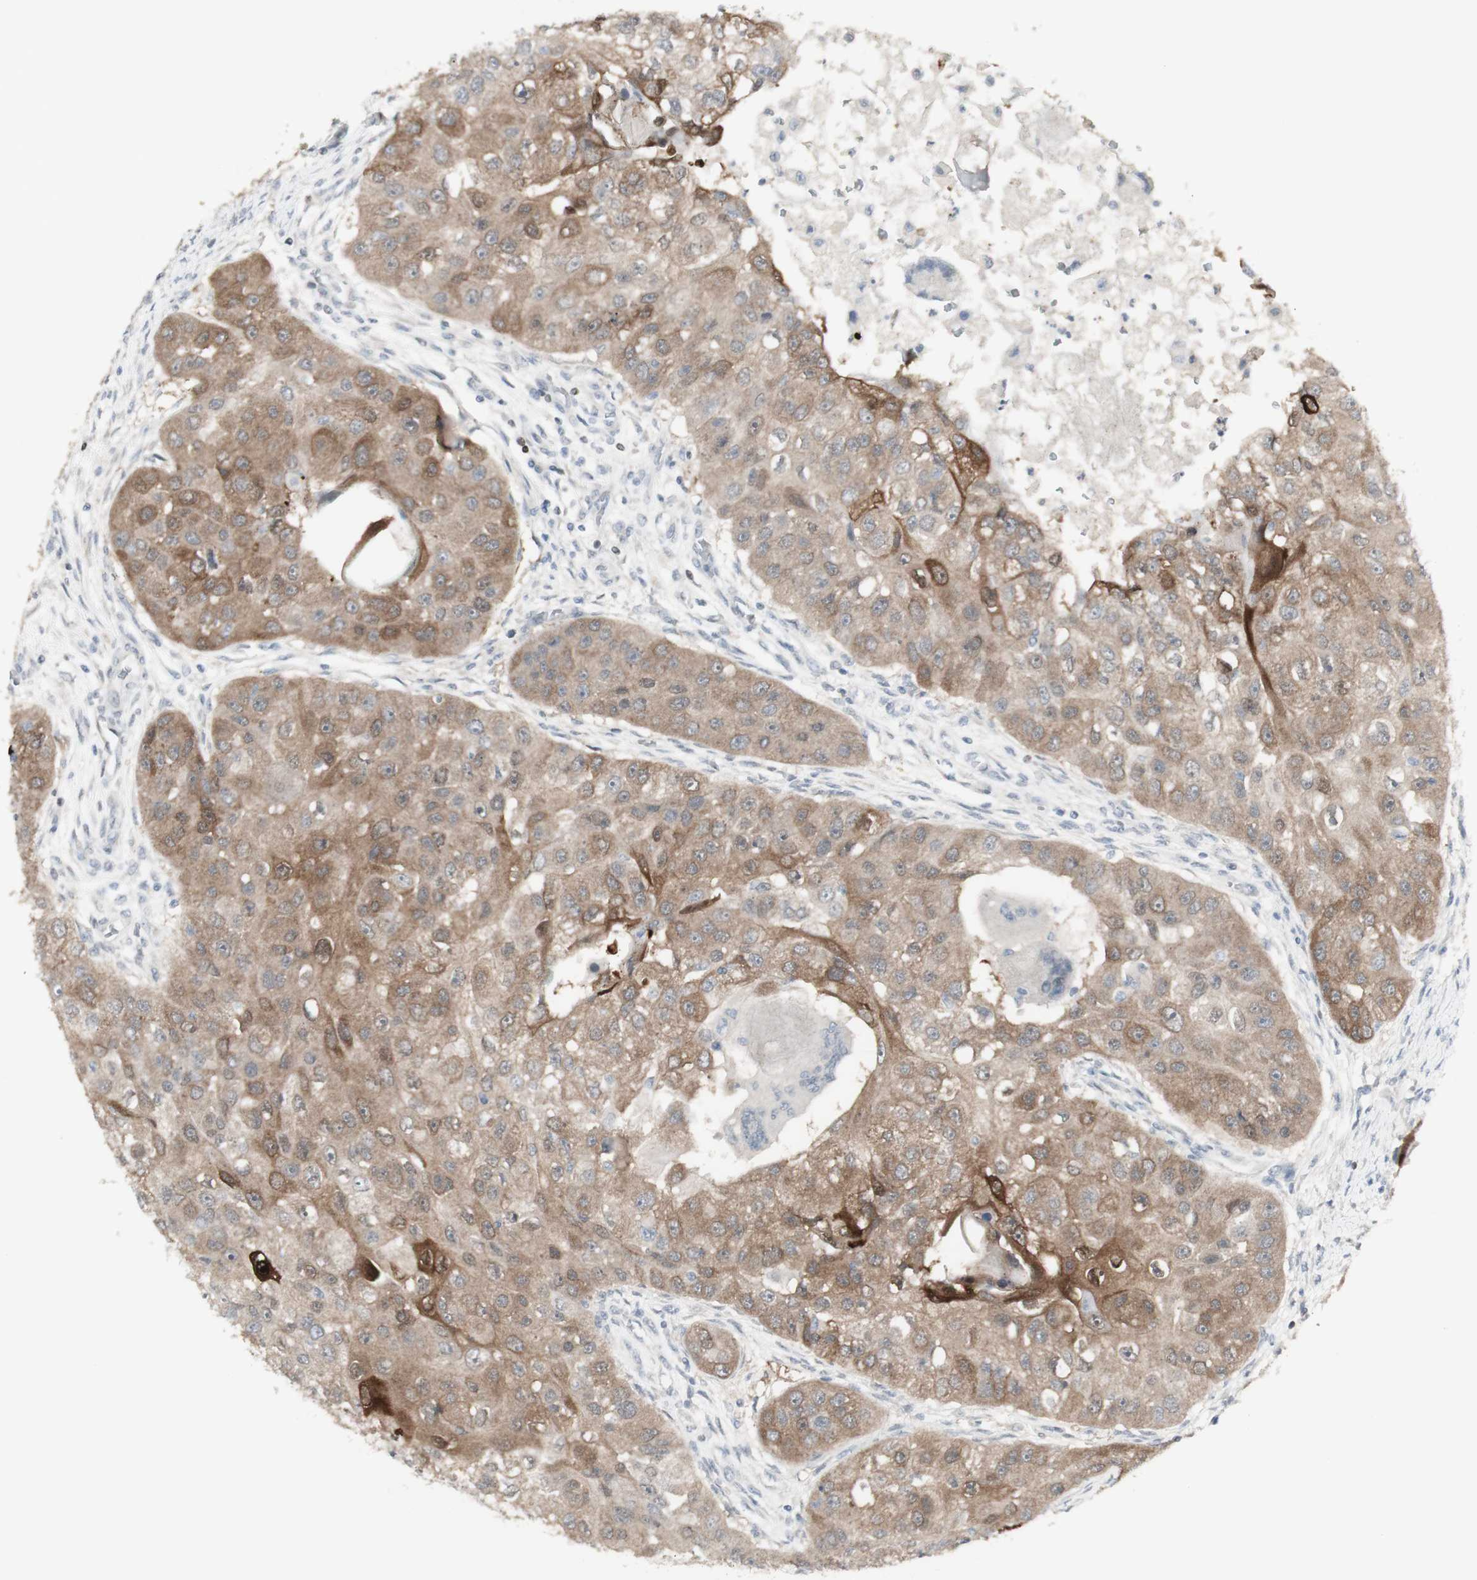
{"staining": {"intensity": "moderate", "quantity": ">75%", "location": "cytoplasmic/membranous"}, "tissue": "head and neck cancer", "cell_type": "Tumor cells", "image_type": "cancer", "snomed": [{"axis": "morphology", "description": "Normal tissue, NOS"}, {"axis": "morphology", "description": "Squamous cell carcinoma, NOS"}, {"axis": "topography", "description": "Skeletal muscle"}, {"axis": "topography", "description": "Head-Neck"}], "caption": "An IHC photomicrograph of neoplastic tissue is shown. Protein staining in brown labels moderate cytoplasmic/membranous positivity in squamous cell carcinoma (head and neck) within tumor cells. The protein of interest is stained brown, and the nuclei are stained in blue (DAB IHC with brightfield microscopy, high magnification).", "gene": "C1orf116", "patient": {"sex": "male", "age": 51}}